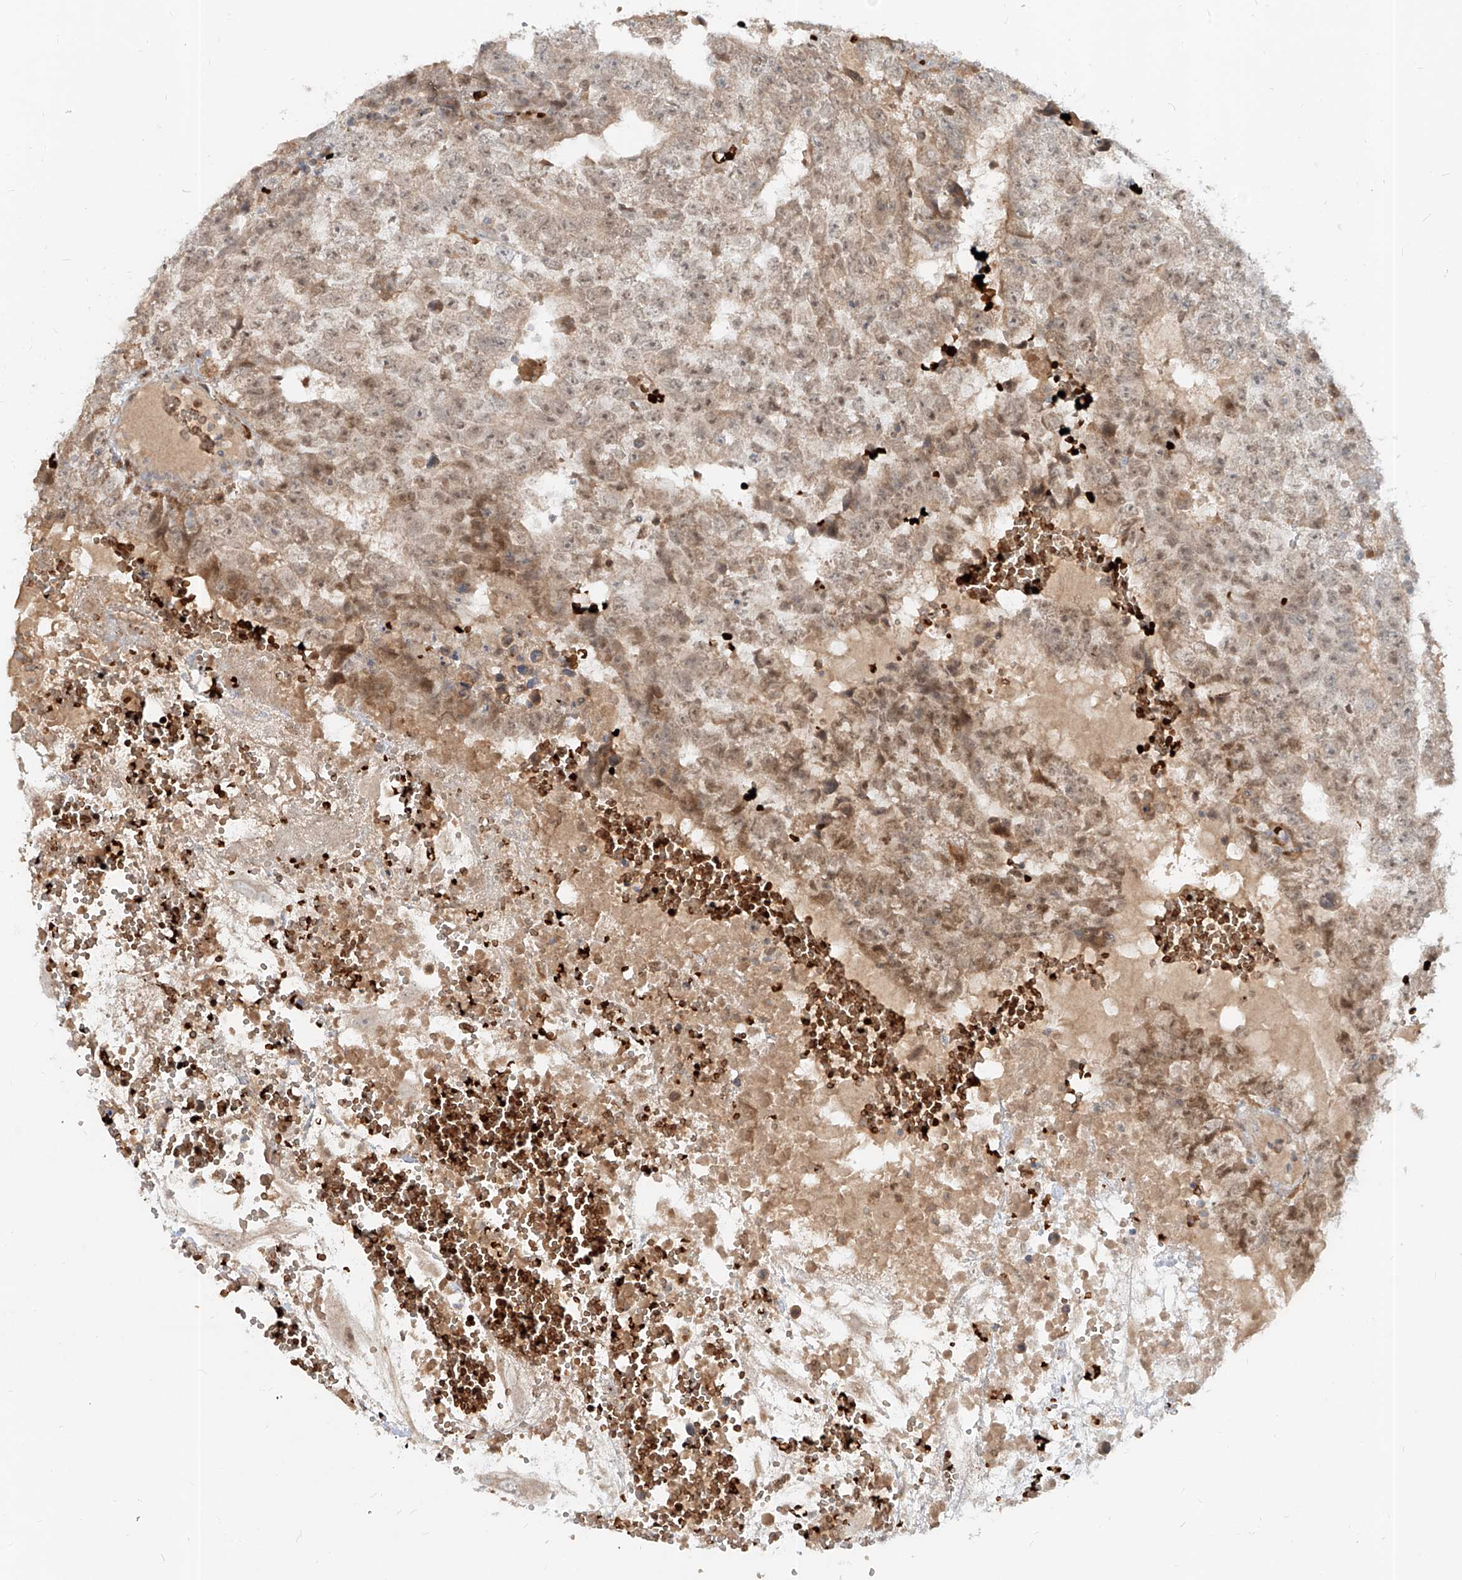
{"staining": {"intensity": "weak", "quantity": ">75%", "location": "cytoplasmic/membranous,nuclear"}, "tissue": "testis cancer", "cell_type": "Tumor cells", "image_type": "cancer", "snomed": [{"axis": "morphology", "description": "Carcinoma, Embryonal, NOS"}, {"axis": "topography", "description": "Testis"}], "caption": "Human testis cancer (embryonal carcinoma) stained for a protein (brown) displays weak cytoplasmic/membranous and nuclear positive staining in approximately >75% of tumor cells.", "gene": "FGD2", "patient": {"sex": "male", "age": 25}}